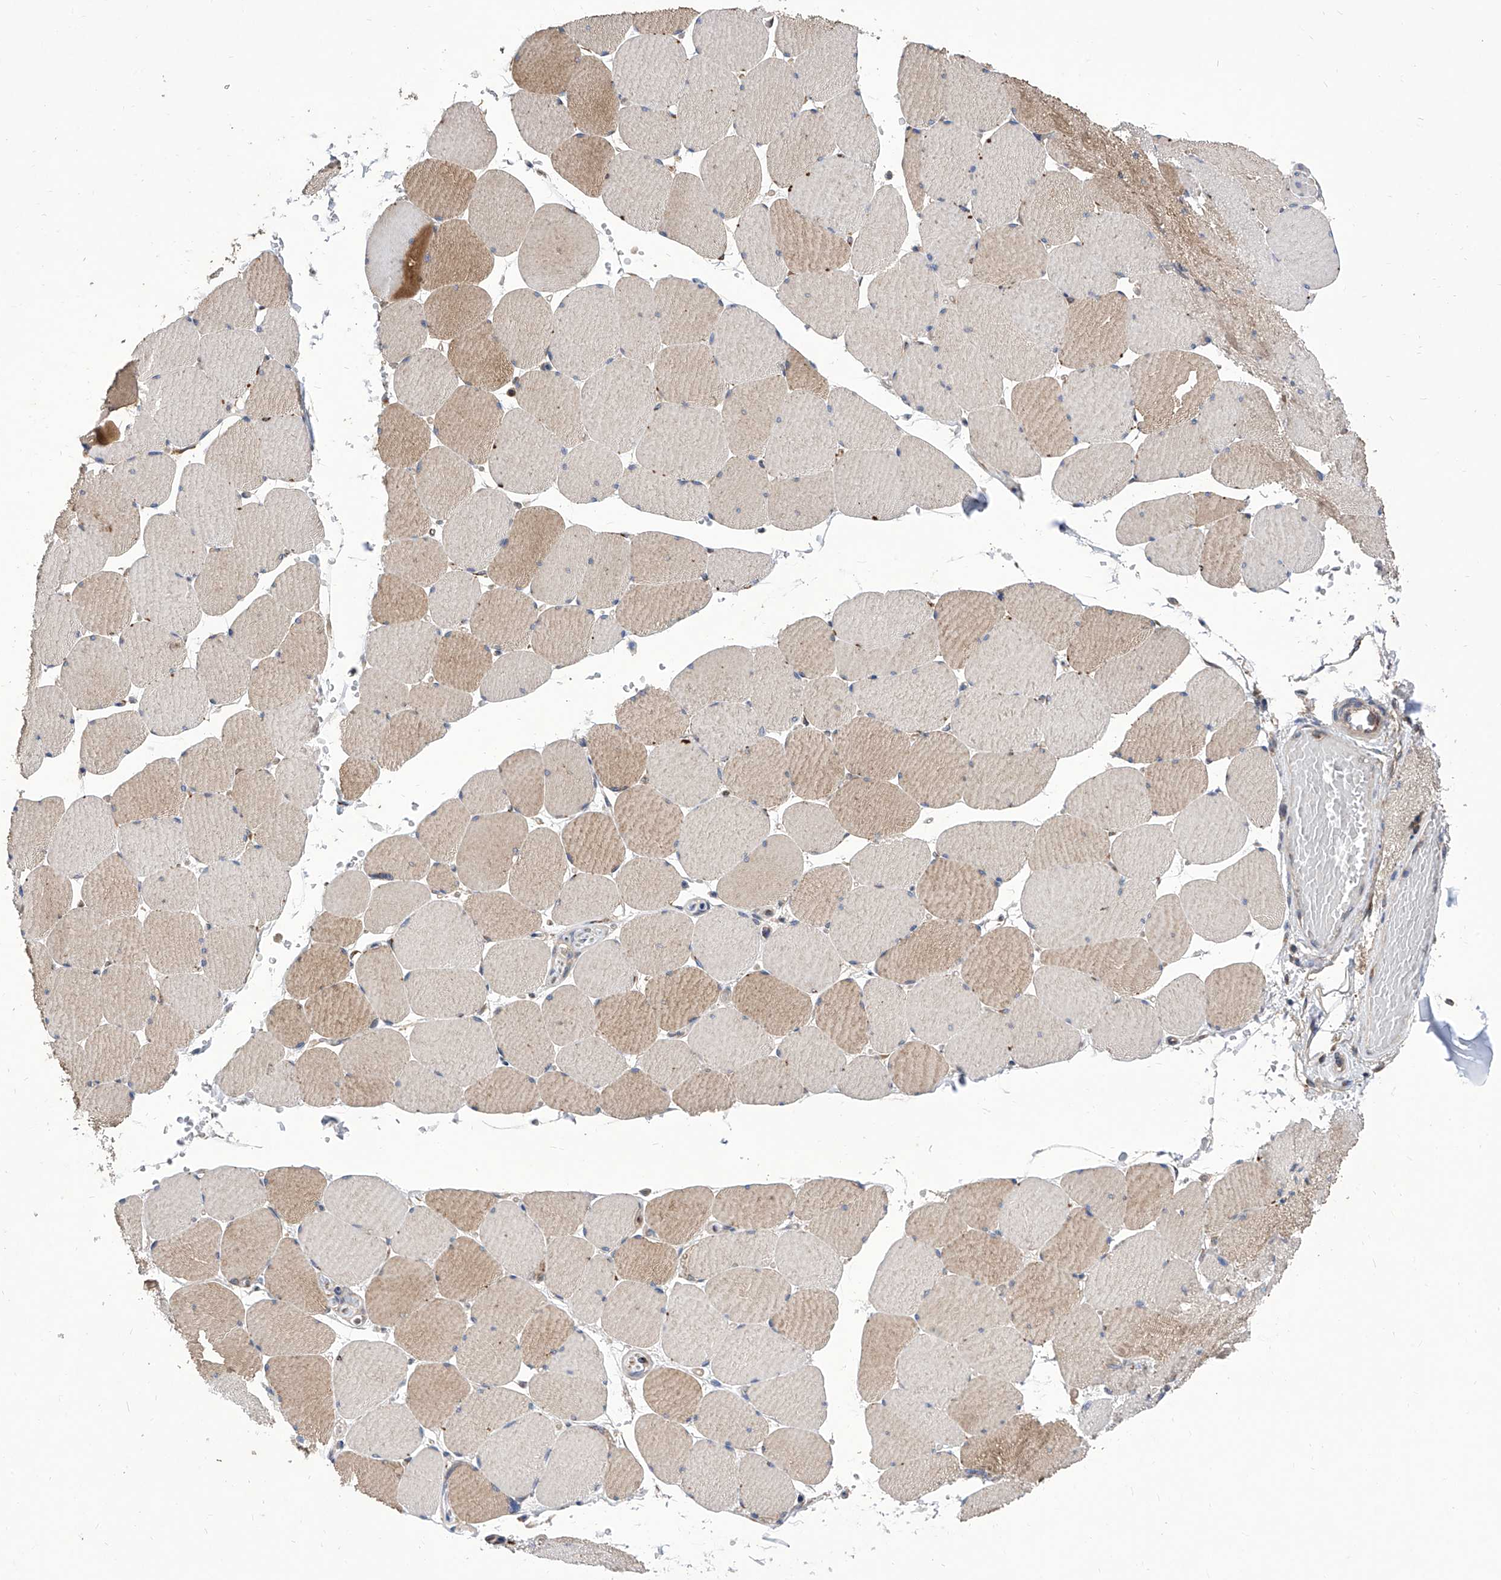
{"staining": {"intensity": "moderate", "quantity": "25%-75%", "location": "cytoplasmic/membranous"}, "tissue": "skeletal muscle", "cell_type": "Myocytes", "image_type": "normal", "snomed": [{"axis": "morphology", "description": "Normal tissue, NOS"}, {"axis": "topography", "description": "Skeletal muscle"}, {"axis": "topography", "description": "Head-Neck"}], "caption": "High-magnification brightfield microscopy of unremarkable skeletal muscle stained with DAB (brown) and counterstained with hematoxylin (blue). myocytes exhibit moderate cytoplasmic/membranous staining is identified in about25%-75% of cells.", "gene": "TJAP1", "patient": {"sex": "male", "age": 66}}